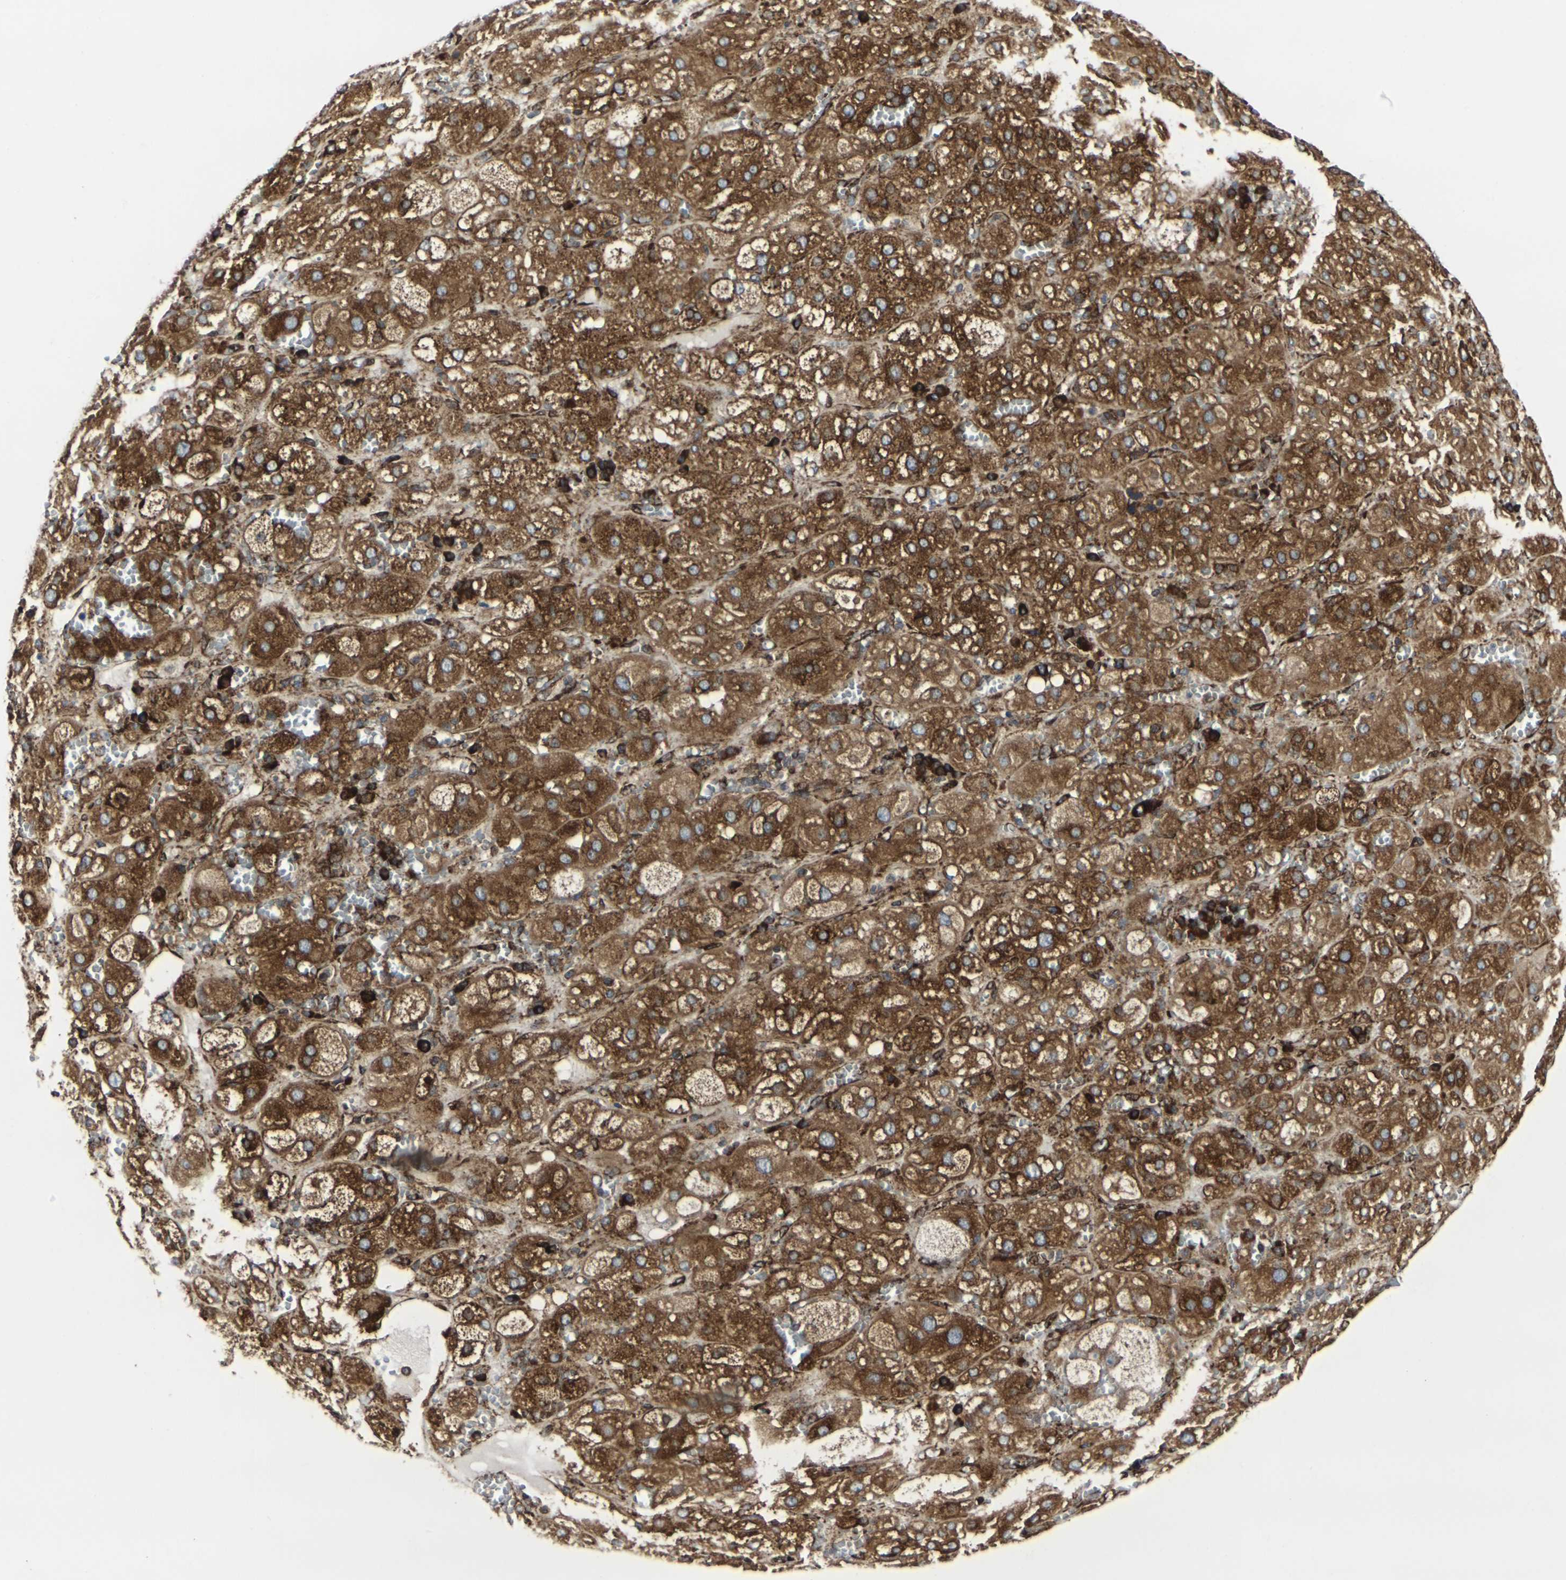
{"staining": {"intensity": "moderate", "quantity": ">75%", "location": "cytoplasmic/membranous"}, "tissue": "adrenal gland", "cell_type": "Glandular cells", "image_type": "normal", "snomed": [{"axis": "morphology", "description": "Normal tissue, NOS"}, {"axis": "topography", "description": "Adrenal gland"}], "caption": "This micrograph shows immunohistochemistry (IHC) staining of benign adrenal gland, with medium moderate cytoplasmic/membranous expression in about >75% of glandular cells.", "gene": "MARCHF2", "patient": {"sex": "female", "age": 47}}